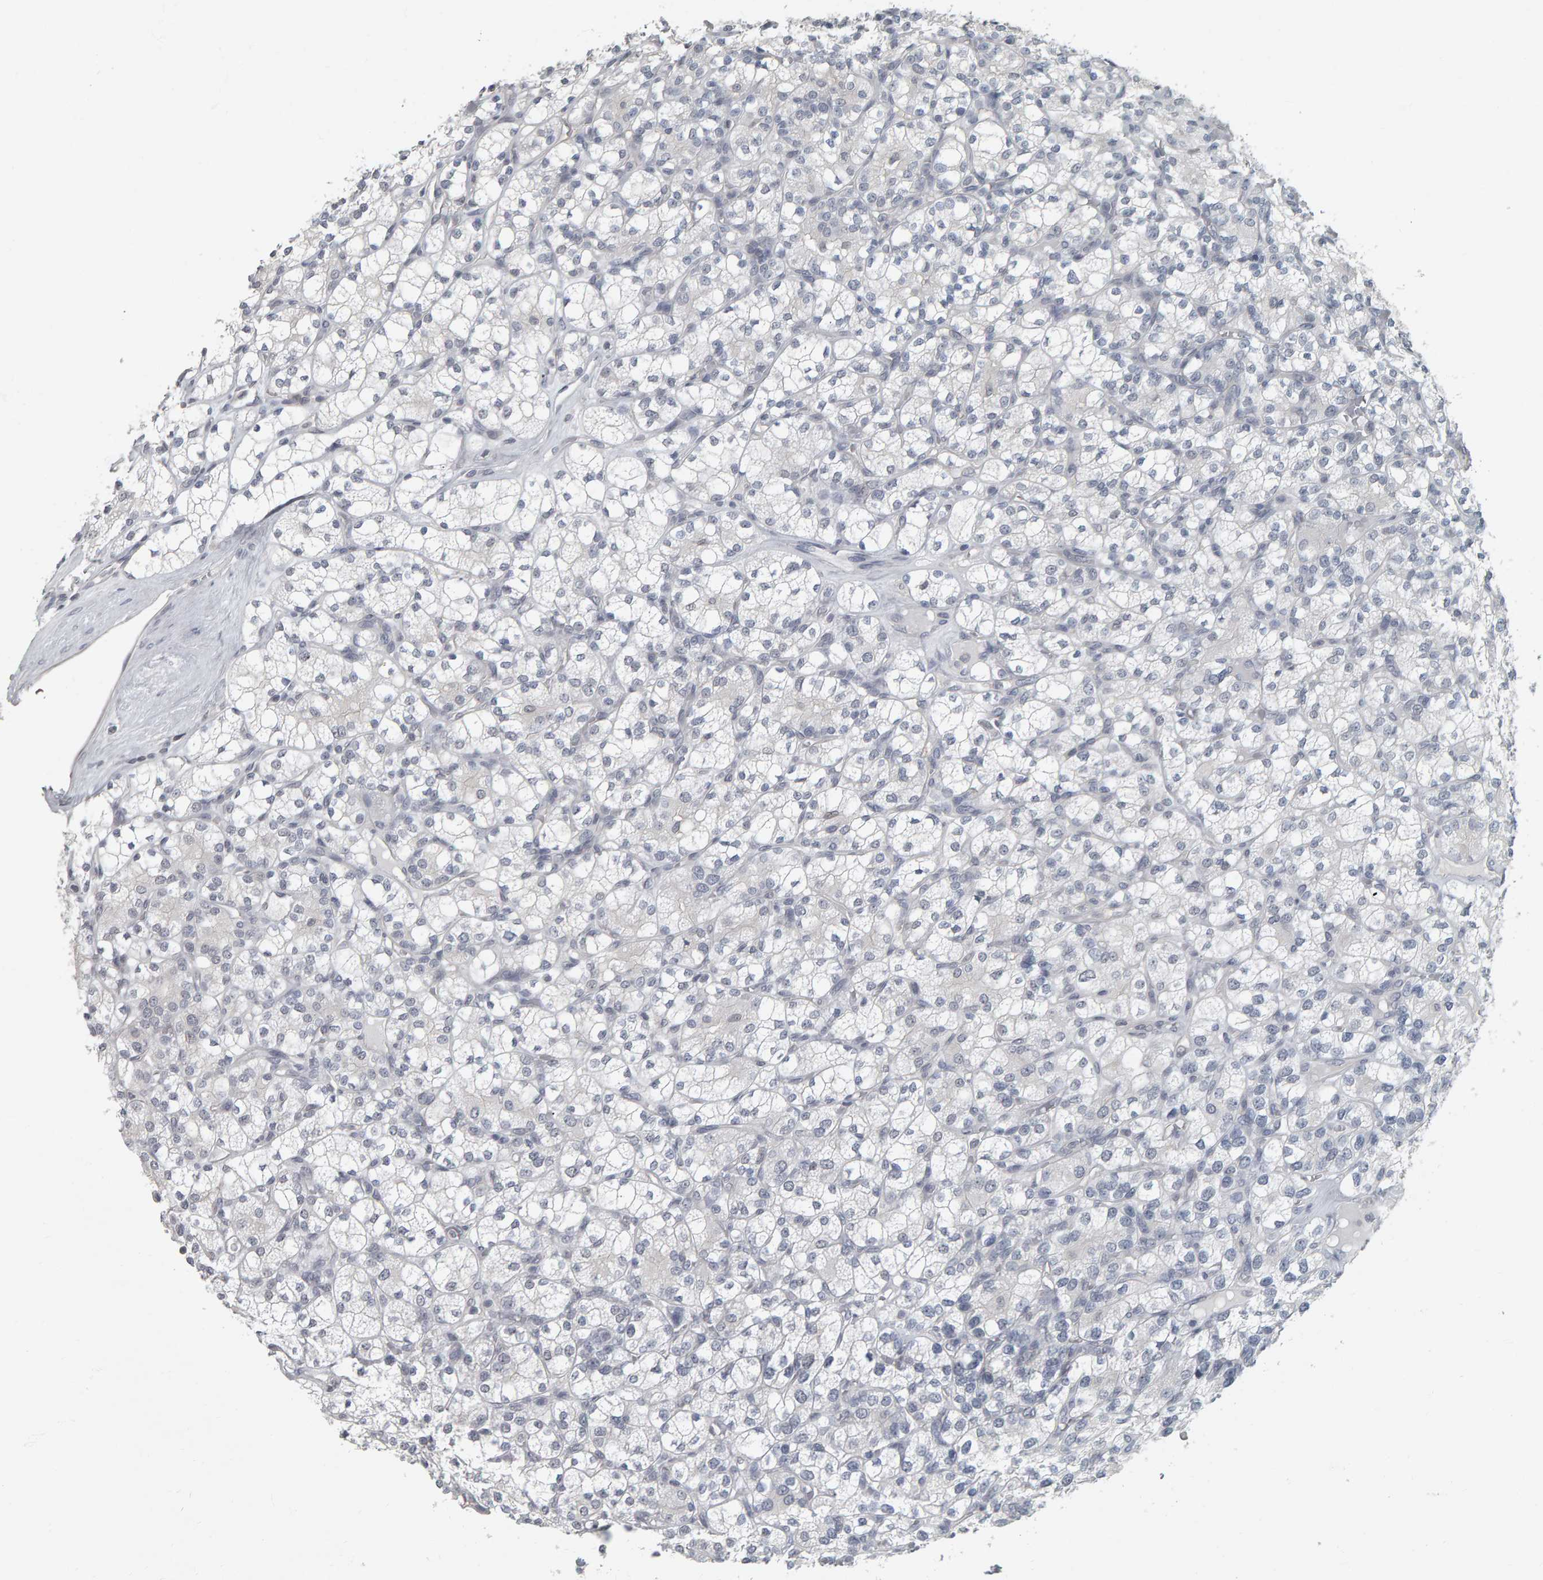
{"staining": {"intensity": "negative", "quantity": "none", "location": "none"}, "tissue": "renal cancer", "cell_type": "Tumor cells", "image_type": "cancer", "snomed": [{"axis": "morphology", "description": "Adenocarcinoma, NOS"}, {"axis": "topography", "description": "Kidney"}], "caption": "Human renal adenocarcinoma stained for a protein using immunohistochemistry shows no staining in tumor cells.", "gene": "PYY", "patient": {"sex": "male", "age": 77}}